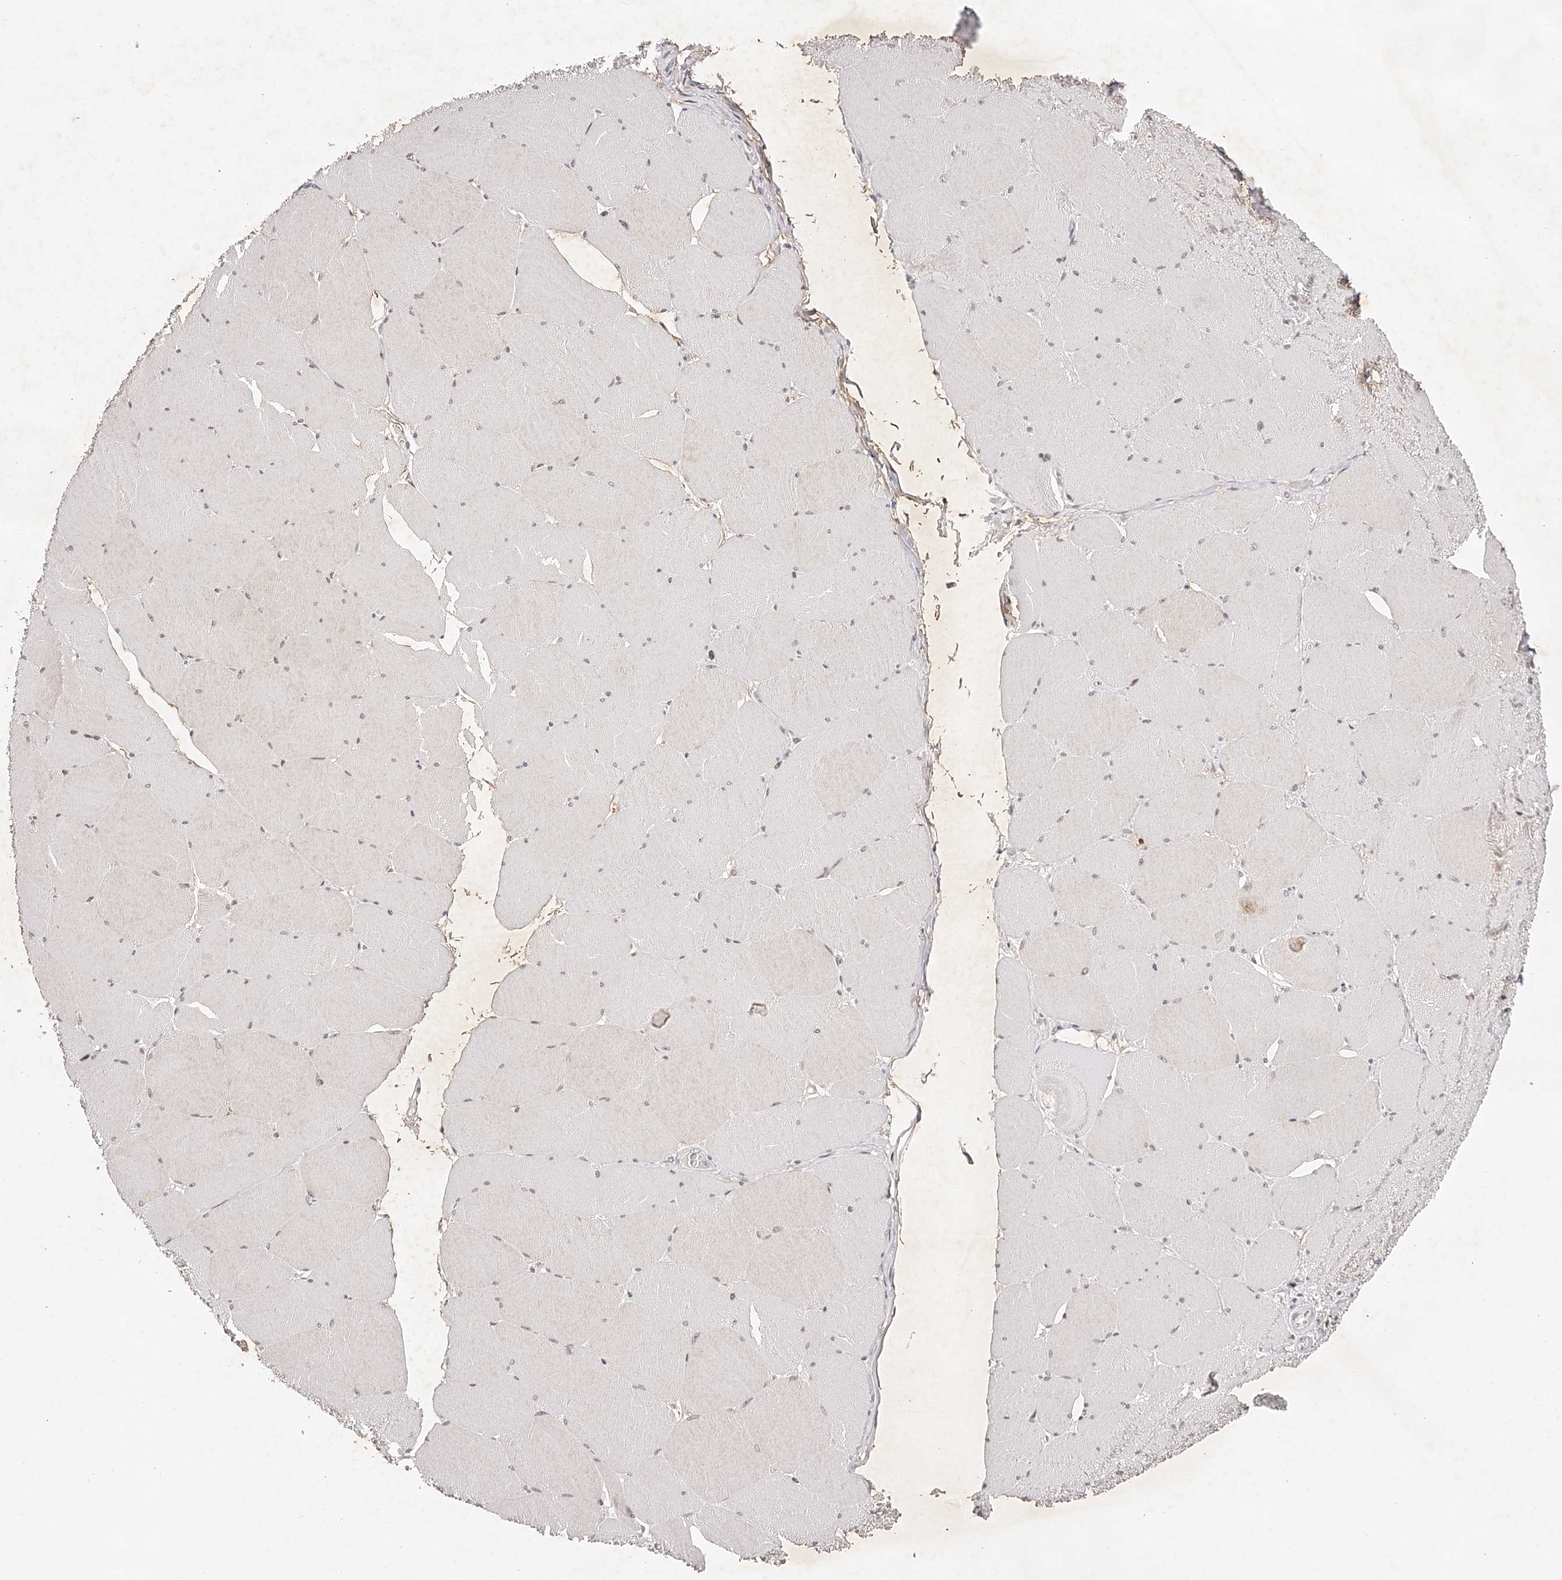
{"staining": {"intensity": "weak", "quantity": "25%-75%", "location": "cytoplasmic/membranous"}, "tissue": "skeletal muscle", "cell_type": "Myocytes", "image_type": "normal", "snomed": [{"axis": "morphology", "description": "Normal tissue, NOS"}, {"axis": "topography", "description": "Skeletal muscle"}, {"axis": "topography", "description": "Head-Neck"}], "caption": "This micrograph shows IHC staining of benign human skeletal muscle, with low weak cytoplasmic/membranous positivity in approximately 25%-75% of myocytes.", "gene": "USF3", "patient": {"sex": "male", "age": 66}}